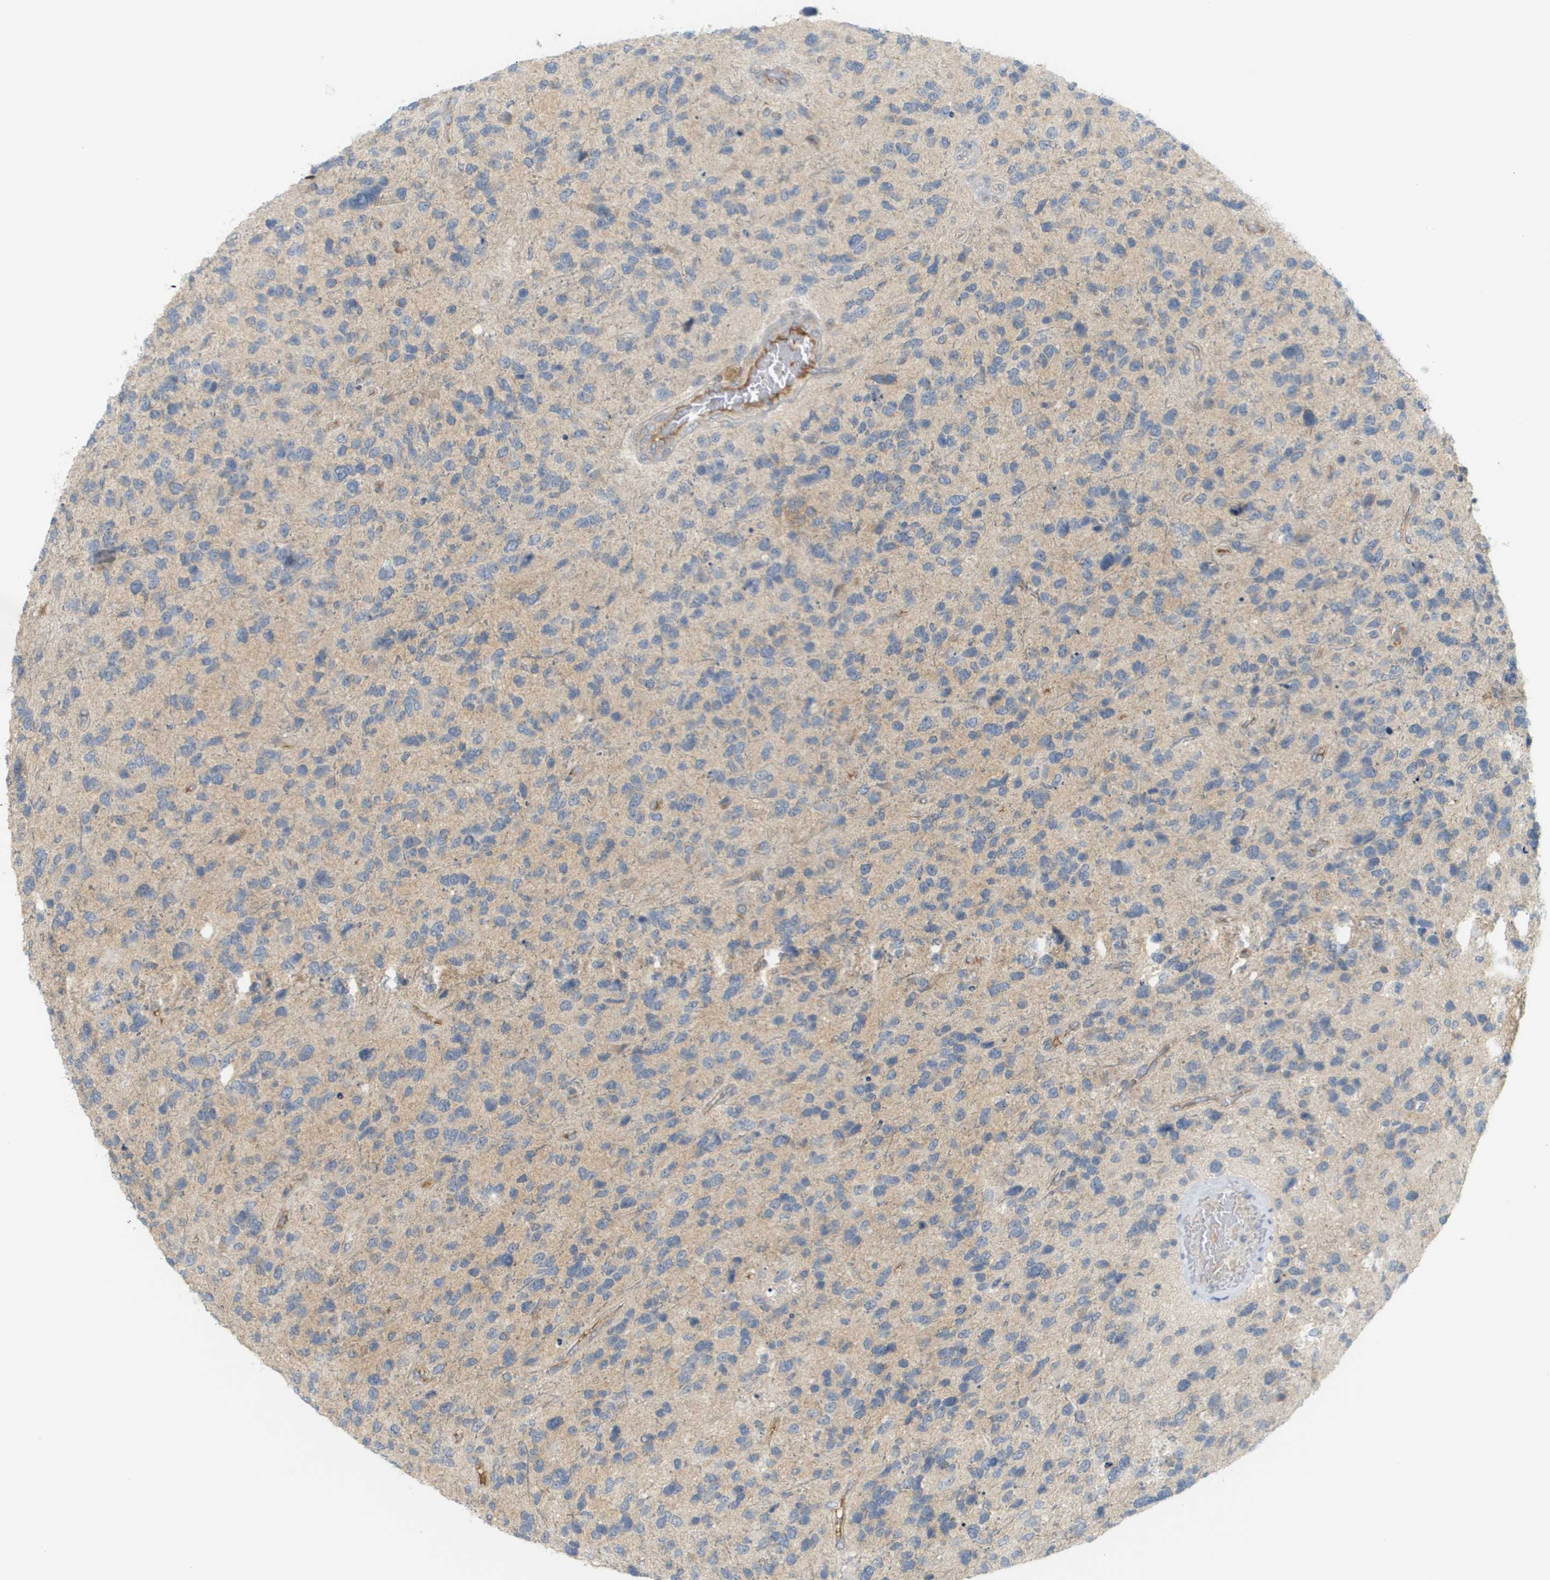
{"staining": {"intensity": "weak", "quantity": ">75%", "location": "cytoplasmic/membranous"}, "tissue": "glioma", "cell_type": "Tumor cells", "image_type": "cancer", "snomed": [{"axis": "morphology", "description": "Glioma, malignant, High grade"}, {"axis": "topography", "description": "Brain"}], "caption": "Protein staining displays weak cytoplasmic/membranous expression in about >75% of tumor cells in high-grade glioma (malignant).", "gene": "PROC", "patient": {"sex": "female", "age": 58}}